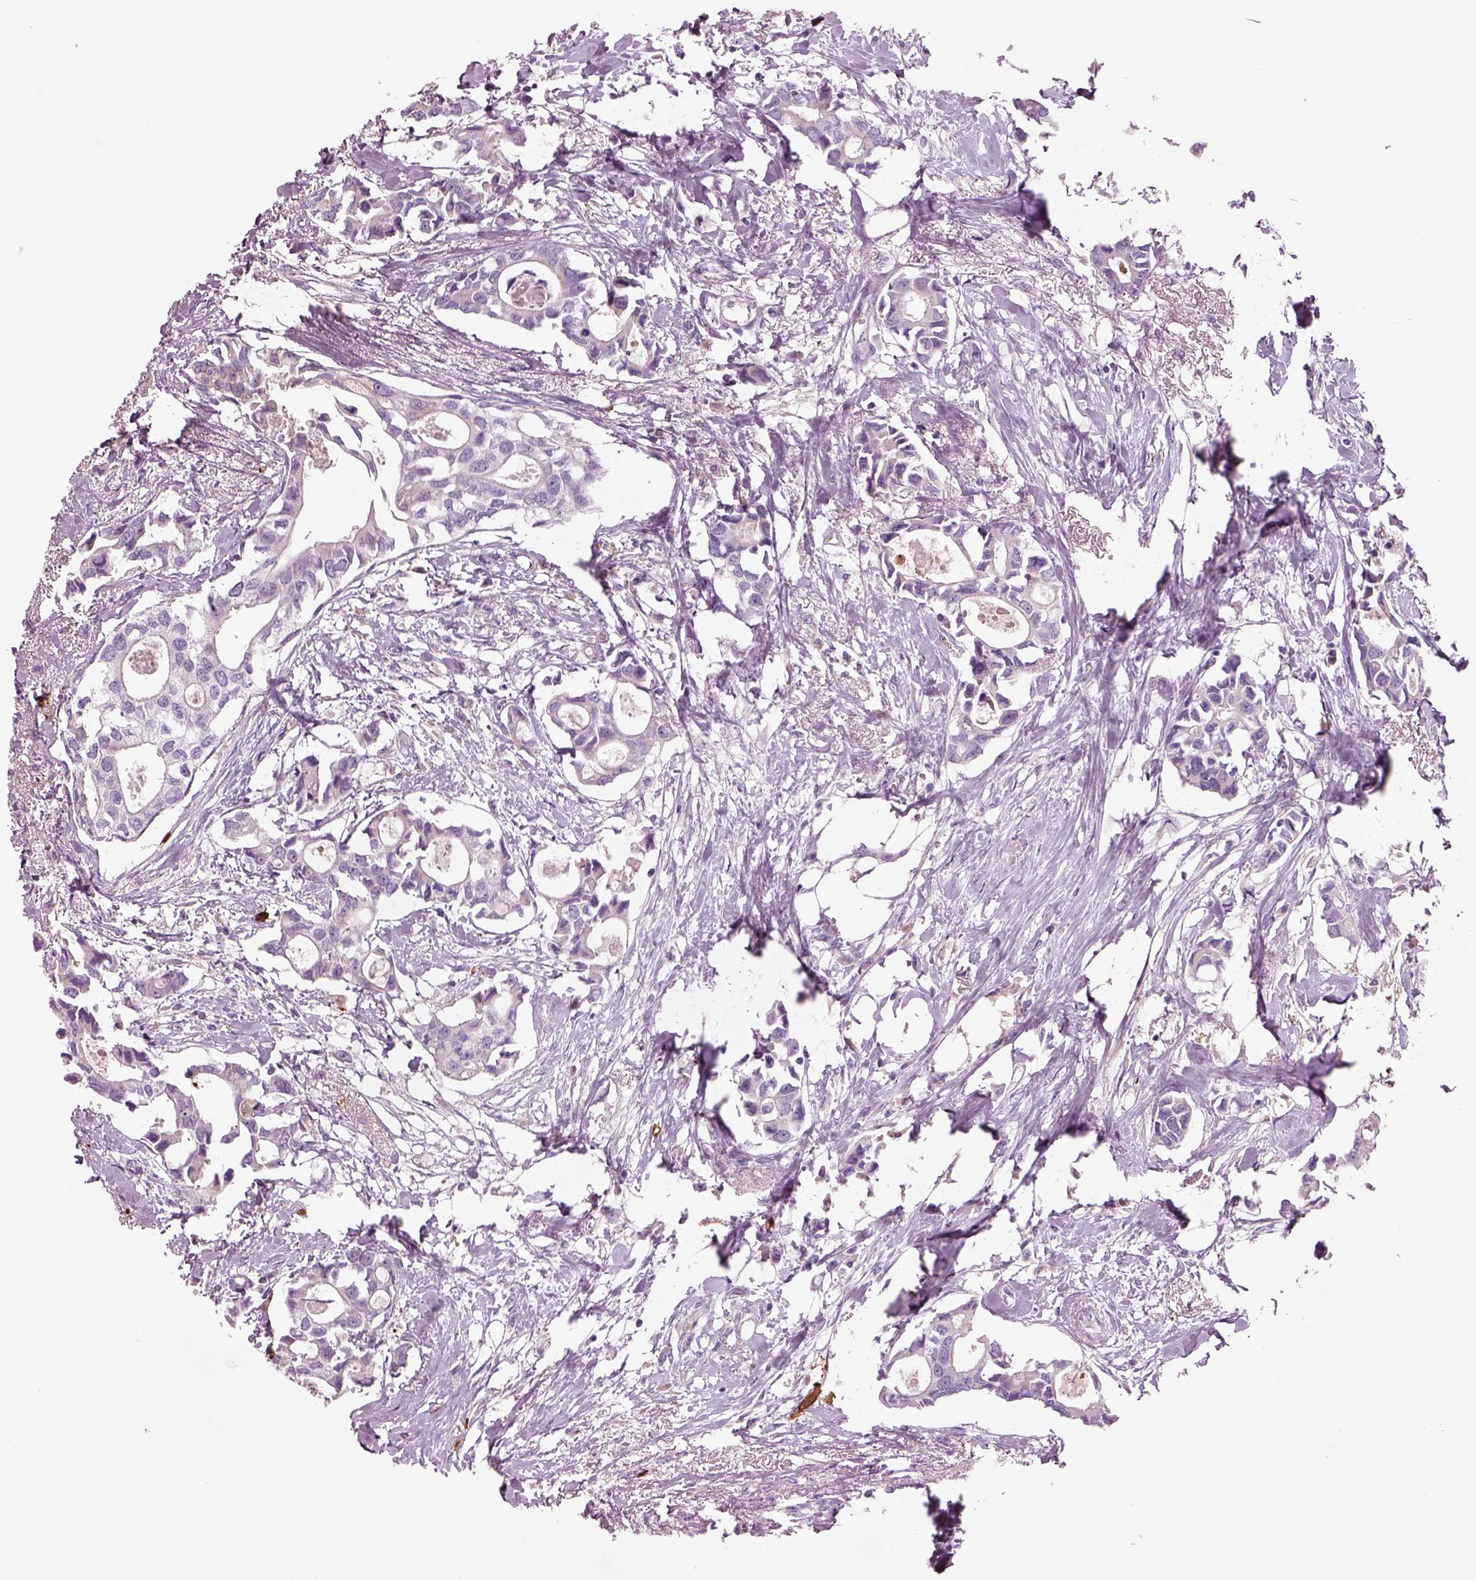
{"staining": {"intensity": "negative", "quantity": "none", "location": "none"}, "tissue": "breast cancer", "cell_type": "Tumor cells", "image_type": "cancer", "snomed": [{"axis": "morphology", "description": "Duct carcinoma"}, {"axis": "topography", "description": "Breast"}], "caption": "The immunohistochemistry (IHC) image has no significant expression in tumor cells of breast infiltrating ductal carcinoma tissue.", "gene": "PLPP7", "patient": {"sex": "female", "age": 83}}